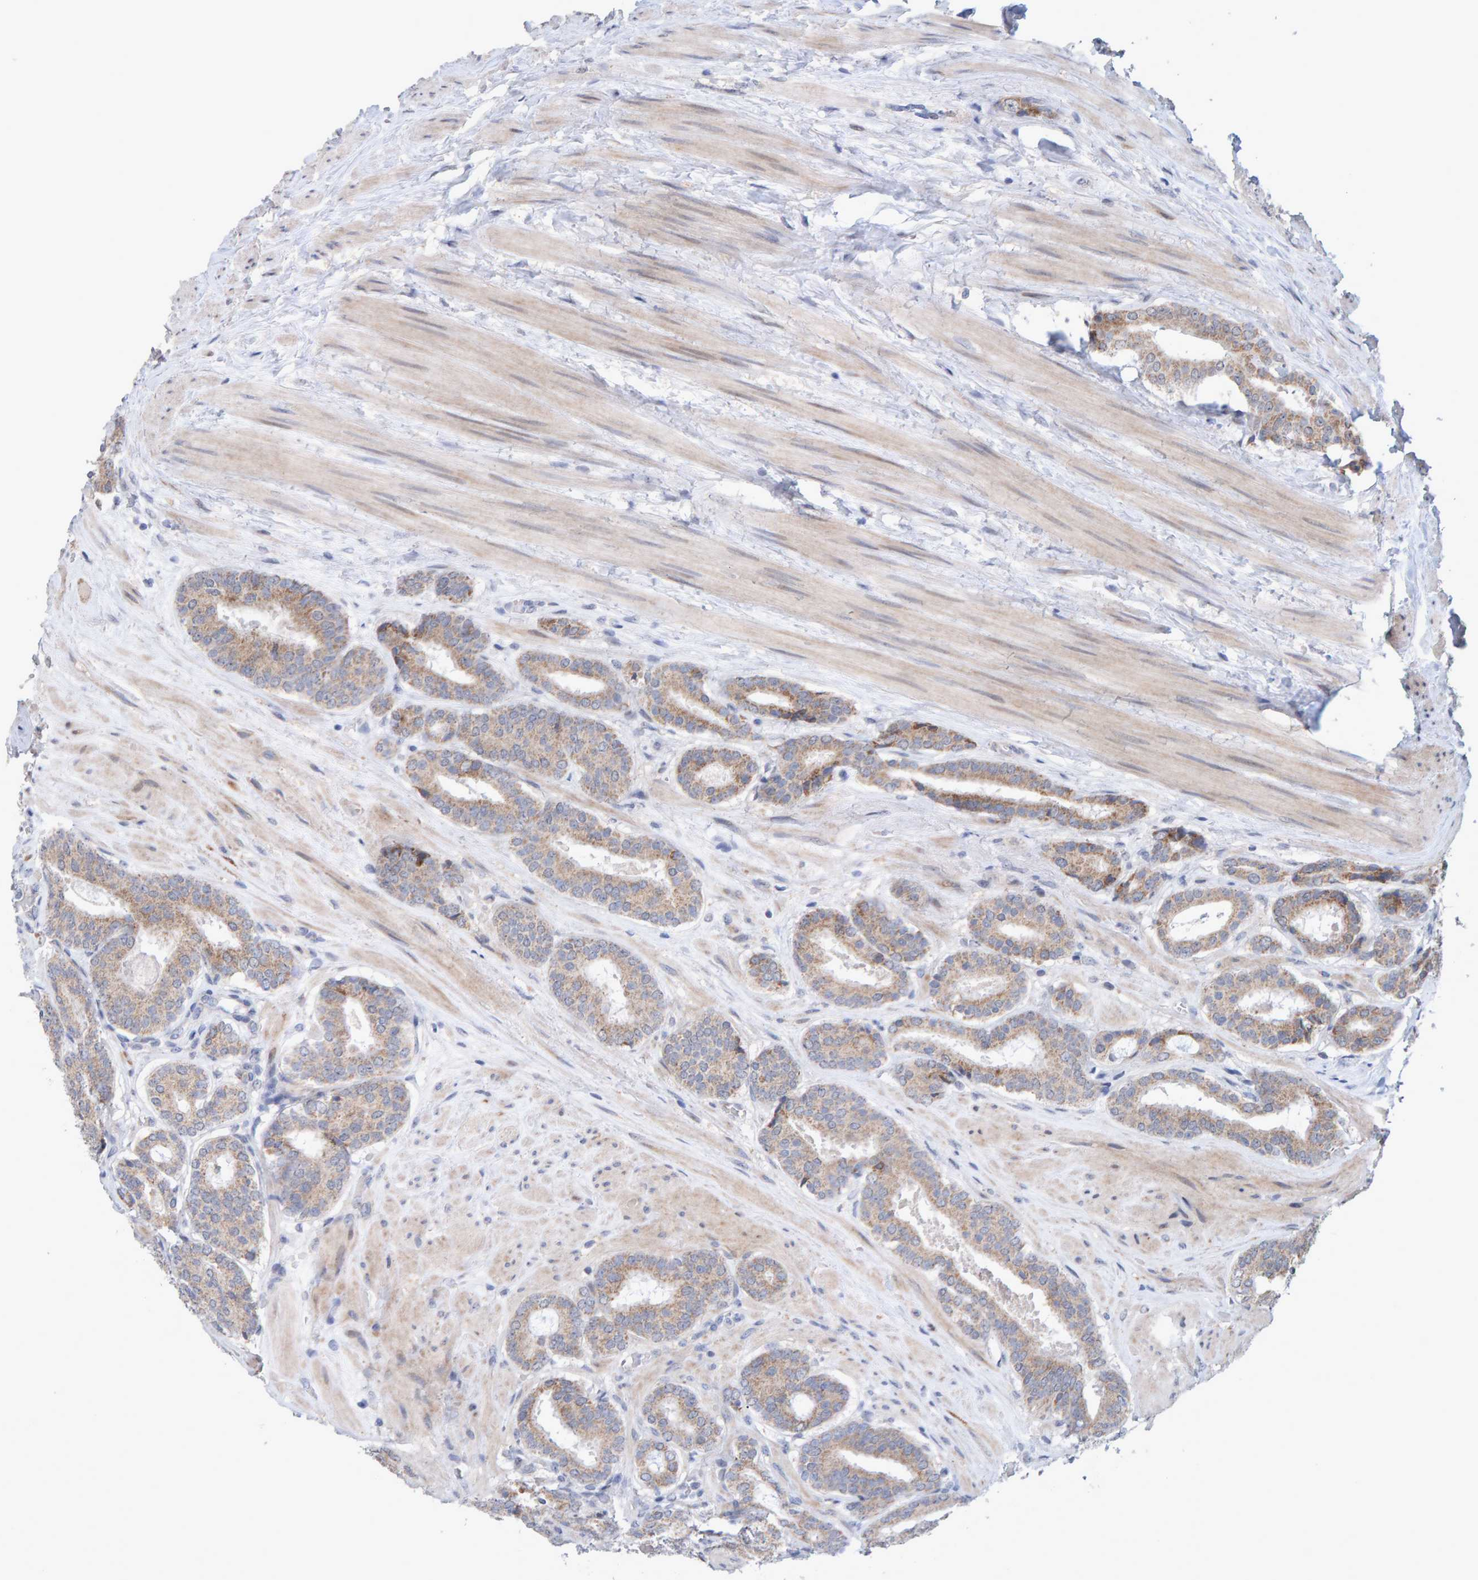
{"staining": {"intensity": "weak", "quantity": ">75%", "location": "cytoplasmic/membranous"}, "tissue": "prostate cancer", "cell_type": "Tumor cells", "image_type": "cancer", "snomed": [{"axis": "morphology", "description": "Adenocarcinoma, Low grade"}, {"axis": "topography", "description": "Prostate"}], "caption": "Immunohistochemical staining of human adenocarcinoma (low-grade) (prostate) exhibits low levels of weak cytoplasmic/membranous protein staining in about >75% of tumor cells.", "gene": "USP43", "patient": {"sex": "male", "age": 69}}